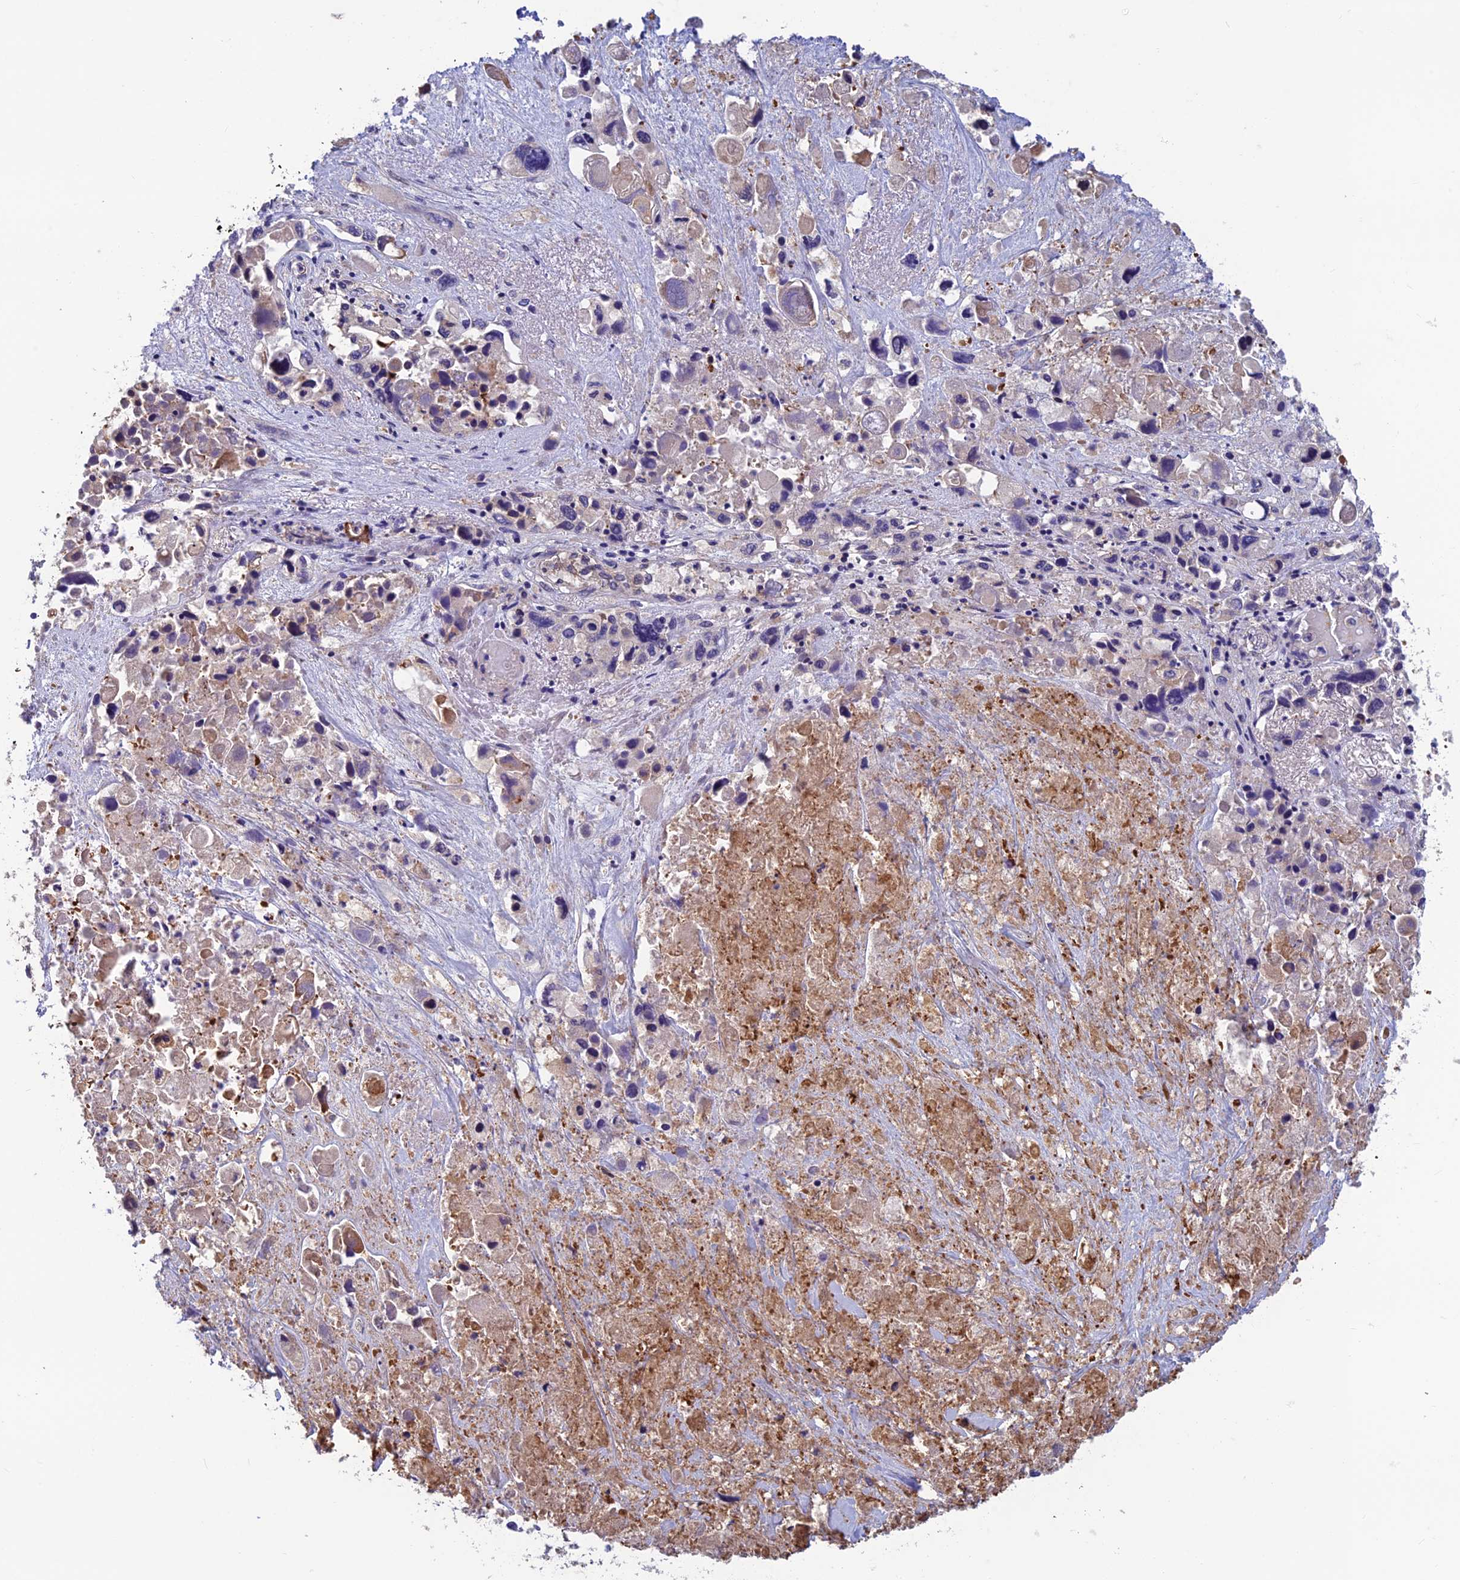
{"staining": {"intensity": "negative", "quantity": "none", "location": "none"}, "tissue": "pancreatic cancer", "cell_type": "Tumor cells", "image_type": "cancer", "snomed": [{"axis": "morphology", "description": "Adenocarcinoma, NOS"}, {"axis": "topography", "description": "Pancreas"}], "caption": "A micrograph of pancreatic cancer (adenocarcinoma) stained for a protein shows no brown staining in tumor cells.", "gene": "HECA", "patient": {"sex": "male", "age": 92}}